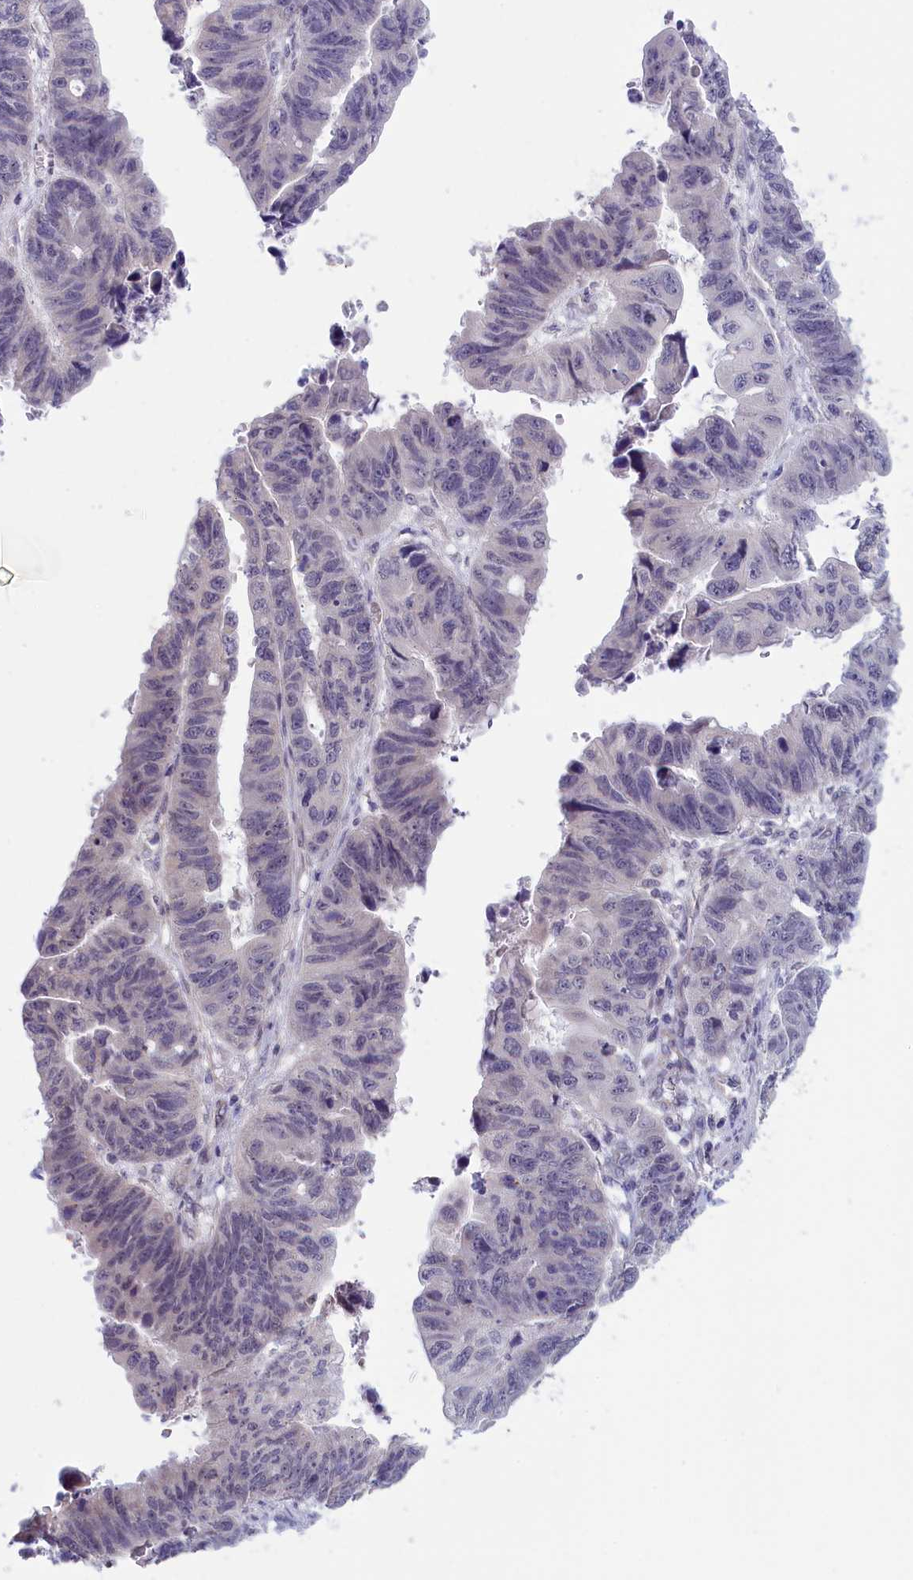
{"staining": {"intensity": "negative", "quantity": "none", "location": "none"}, "tissue": "stomach cancer", "cell_type": "Tumor cells", "image_type": "cancer", "snomed": [{"axis": "morphology", "description": "Adenocarcinoma, NOS"}, {"axis": "topography", "description": "Stomach"}], "caption": "A high-resolution image shows immunohistochemistry staining of stomach cancer (adenocarcinoma), which reveals no significant staining in tumor cells.", "gene": "IGFALS", "patient": {"sex": "male", "age": 59}}